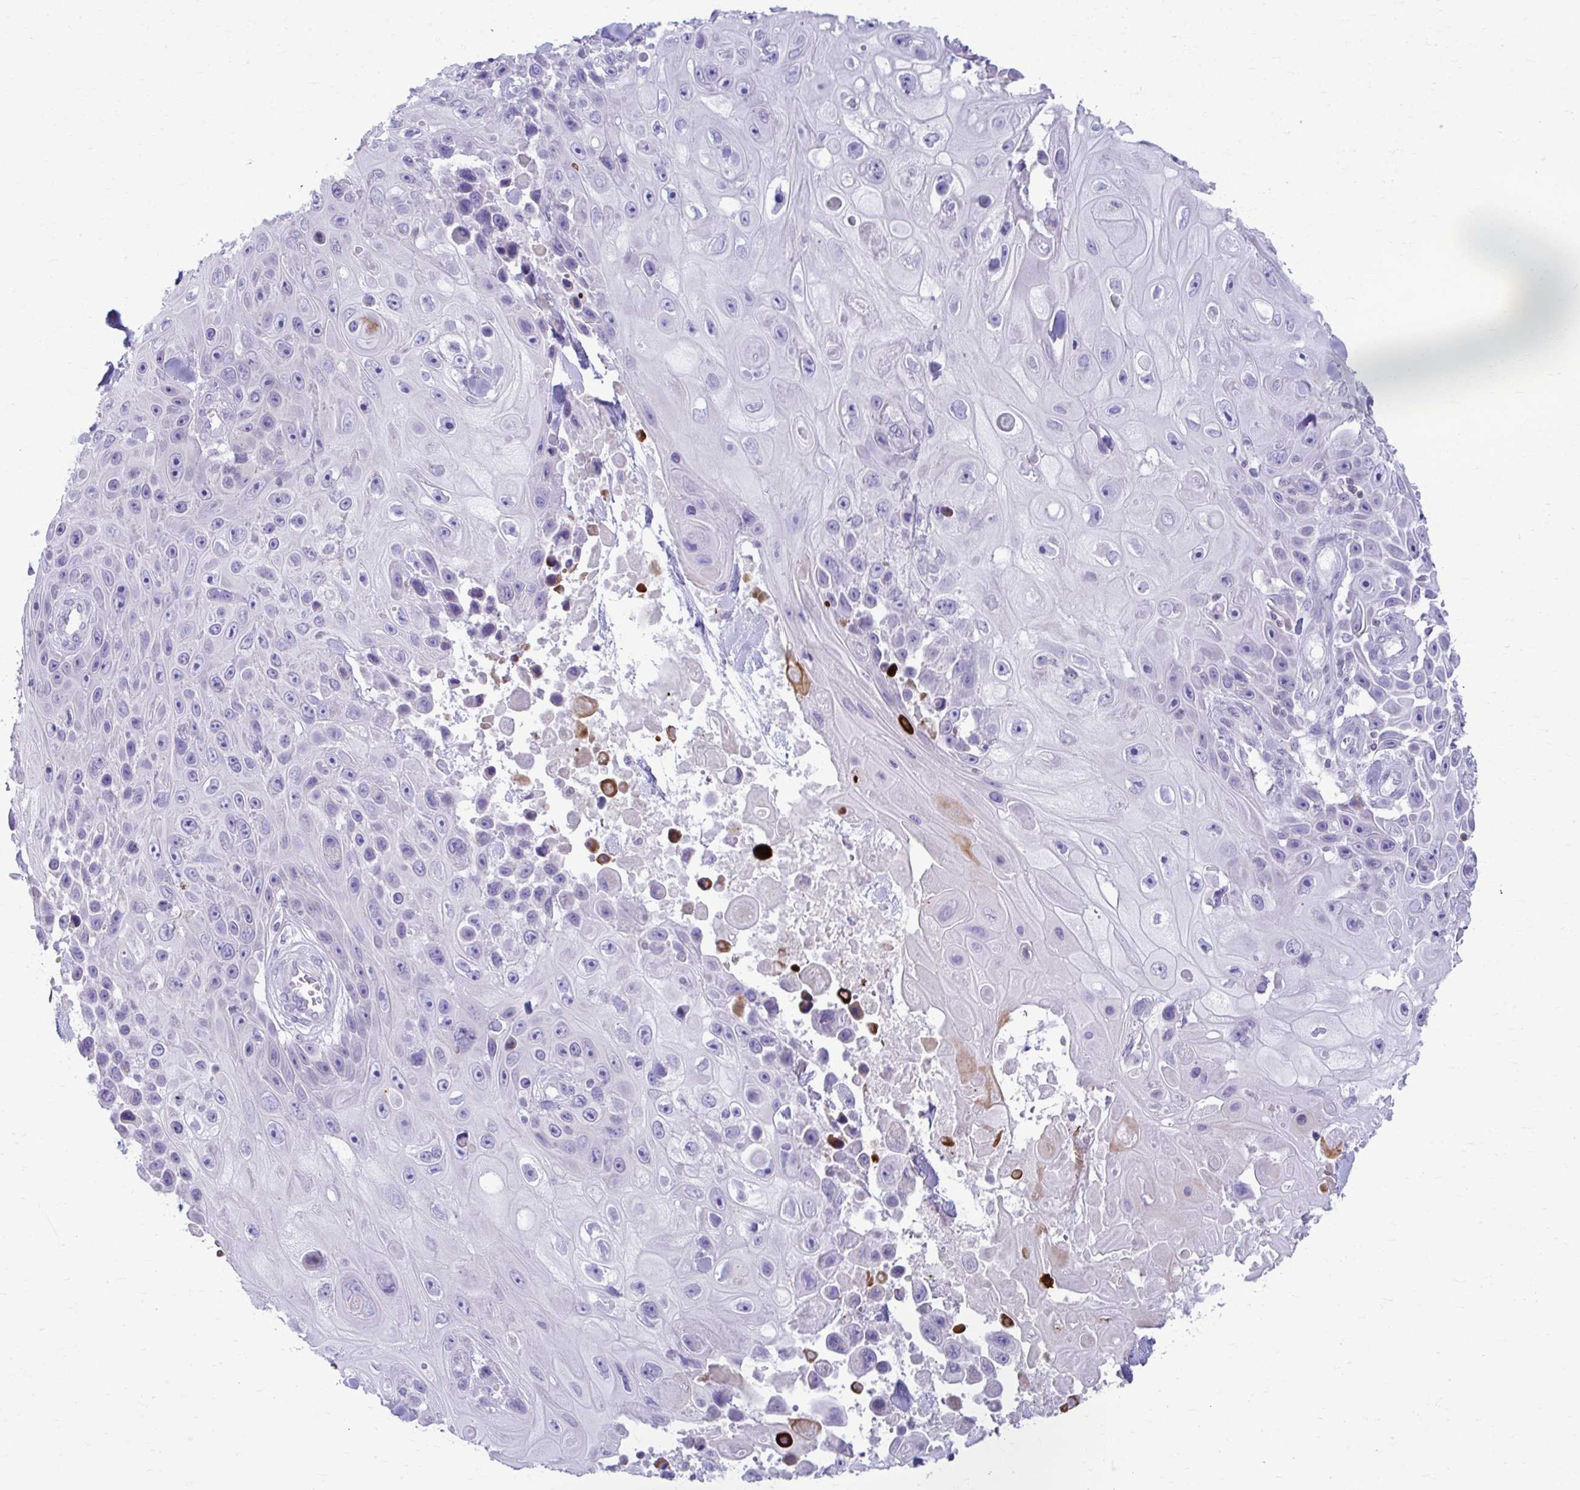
{"staining": {"intensity": "negative", "quantity": "none", "location": "none"}, "tissue": "skin cancer", "cell_type": "Tumor cells", "image_type": "cancer", "snomed": [{"axis": "morphology", "description": "Squamous cell carcinoma, NOS"}, {"axis": "topography", "description": "Skin"}], "caption": "Tumor cells show no significant staining in skin cancer.", "gene": "OR7A5", "patient": {"sex": "male", "age": 82}}